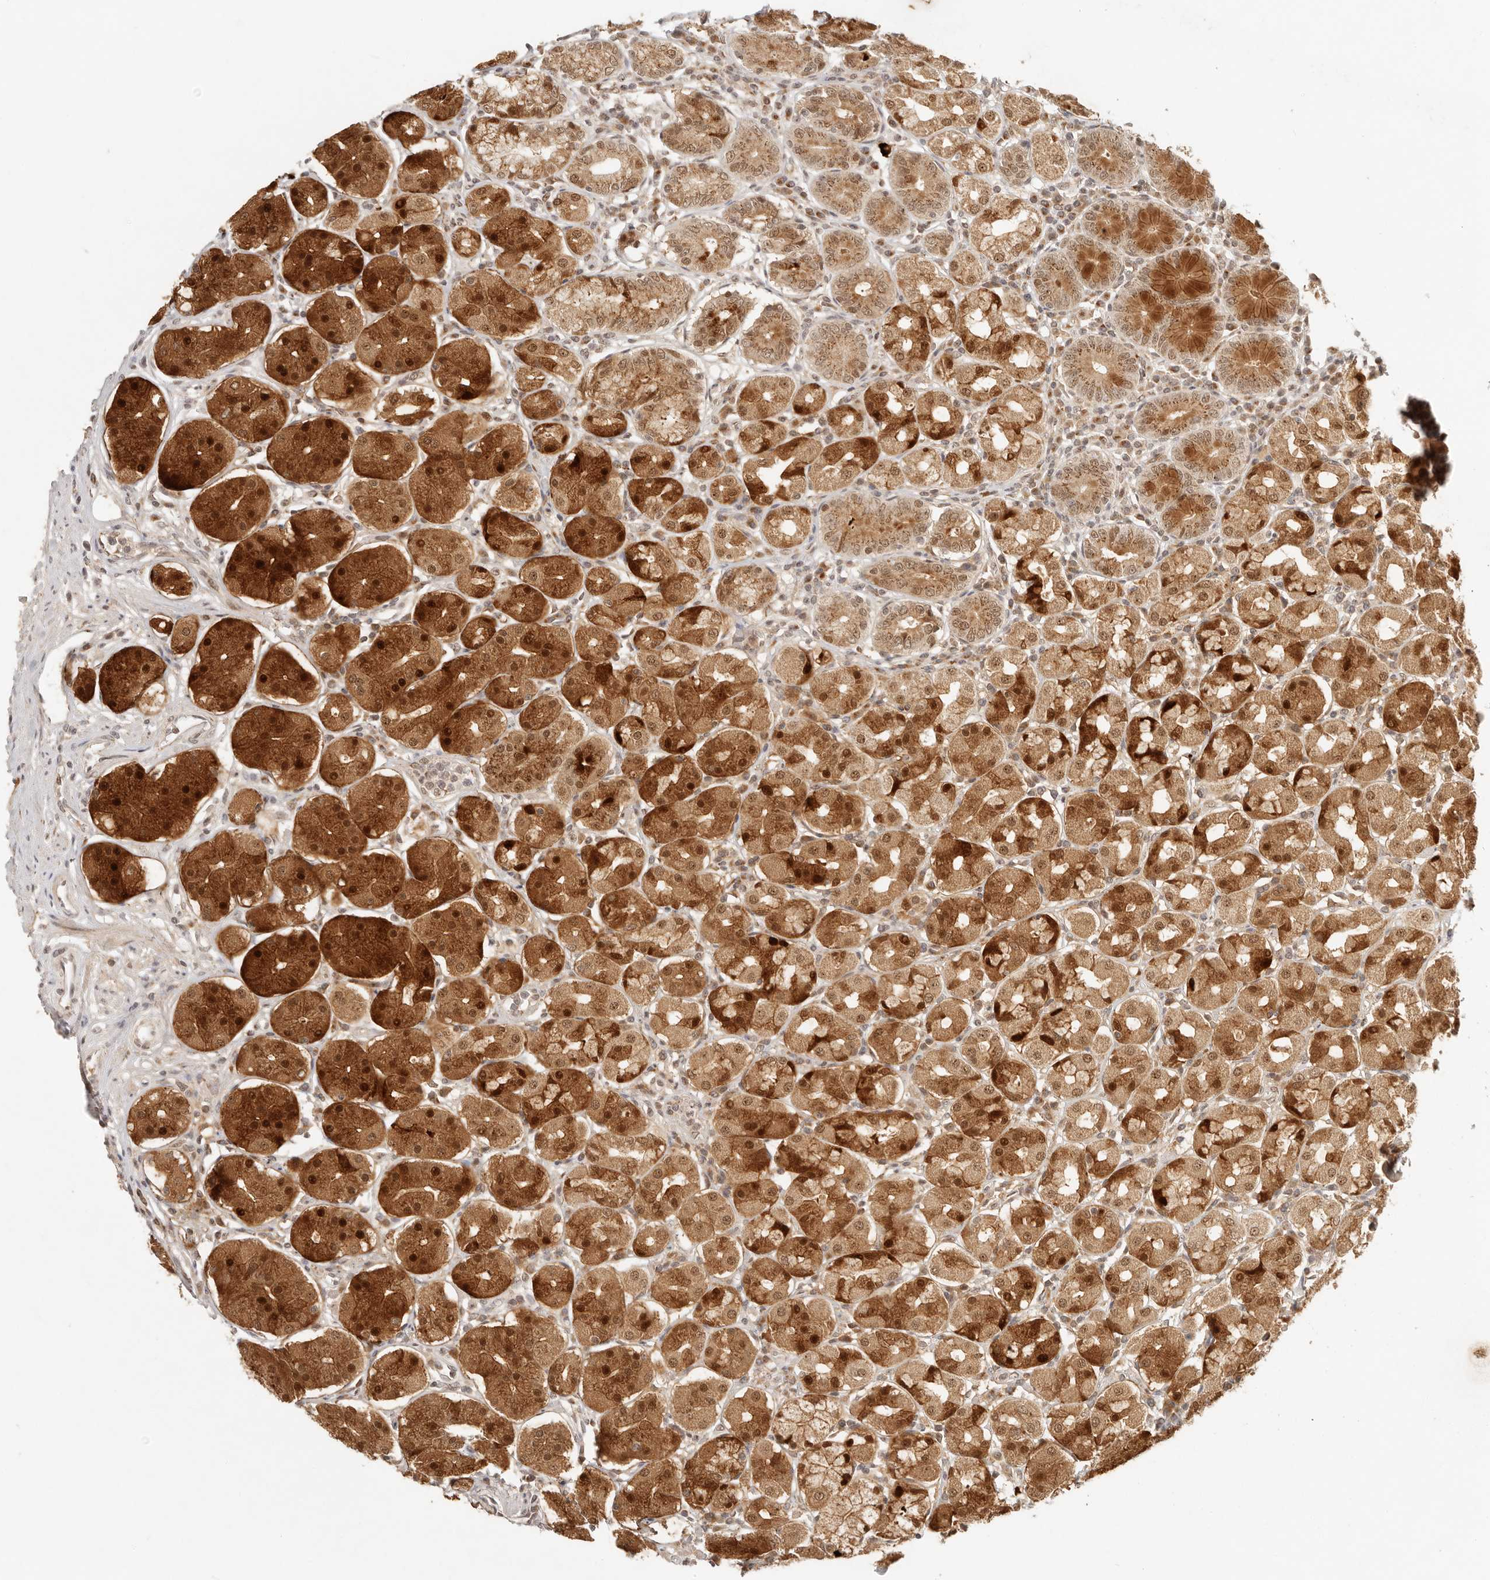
{"staining": {"intensity": "strong", "quantity": "25%-75%", "location": "cytoplasmic/membranous,nuclear"}, "tissue": "stomach", "cell_type": "Glandular cells", "image_type": "normal", "snomed": [{"axis": "morphology", "description": "Normal tissue, NOS"}, {"axis": "topography", "description": "Stomach"}, {"axis": "topography", "description": "Stomach, lower"}], "caption": "A histopathology image of stomach stained for a protein exhibits strong cytoplasmic/membranous,nuclear brown staining in glandular cells.", "gene": "INTS11", "patient": {"sex": "female", "age": 56}}